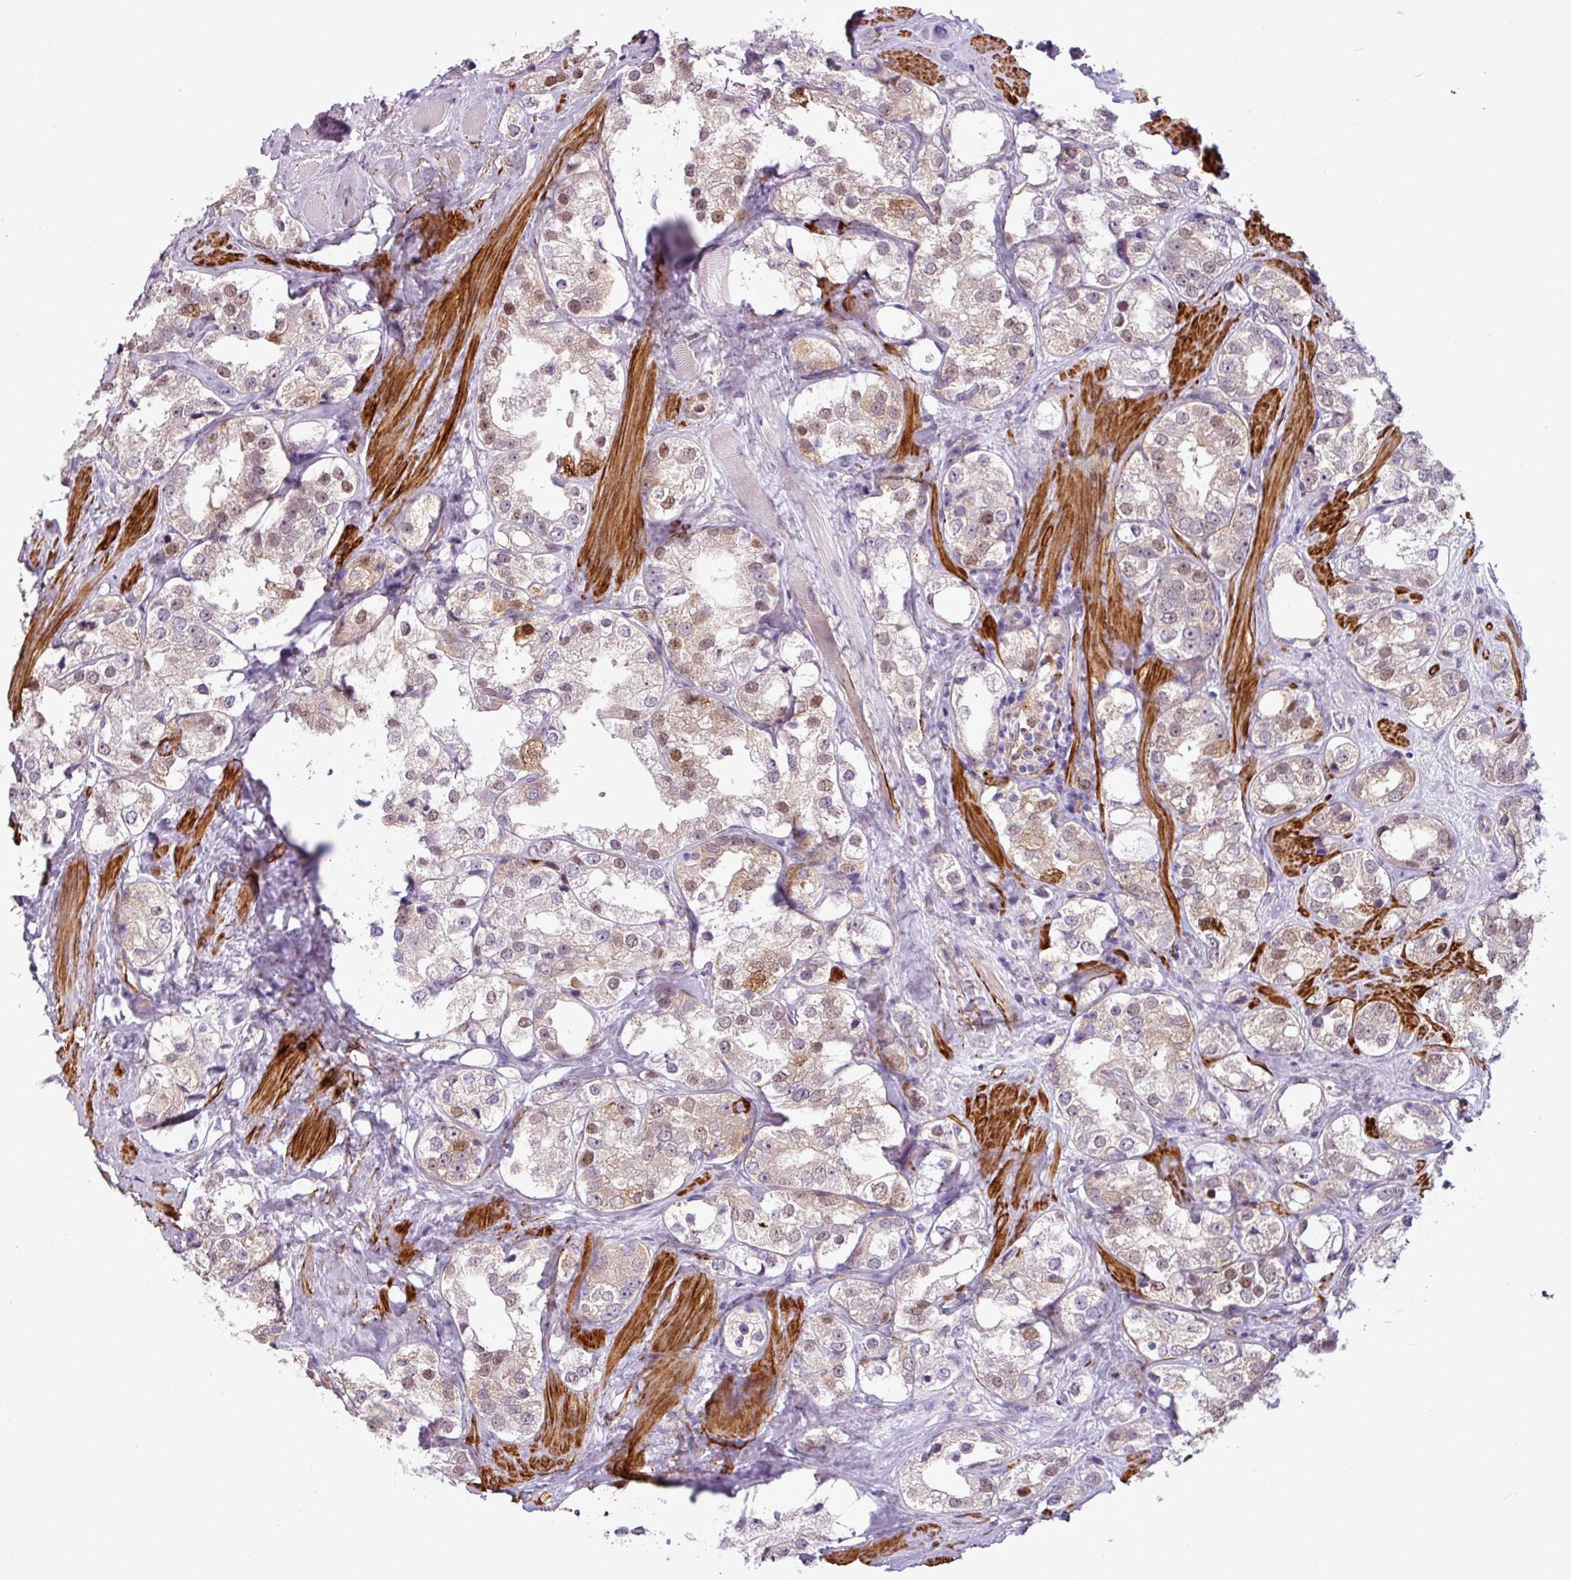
{"staining": {"intensity": "moderate", "quantity": "25%-75%", "location": "nuclear"}, "tissue": "prostate cancer", "cell_type": "Tumor cells", "image_type": "cancer", "snomed": [{"axis": "morphology", "description": "Adenocarcinoma, NOS"}, {"axis": "topography", "description": "Prostate"}], "caption": "An image of adenocarcinoma (prostate) stained for a protein displays moderate nuclear brown staining in tumor cells. (brown staining indicates protein expression, while blue staining denotes nuclei).", "gene": "ATP10A", "patient": {"sex": "male", "age": 79}}